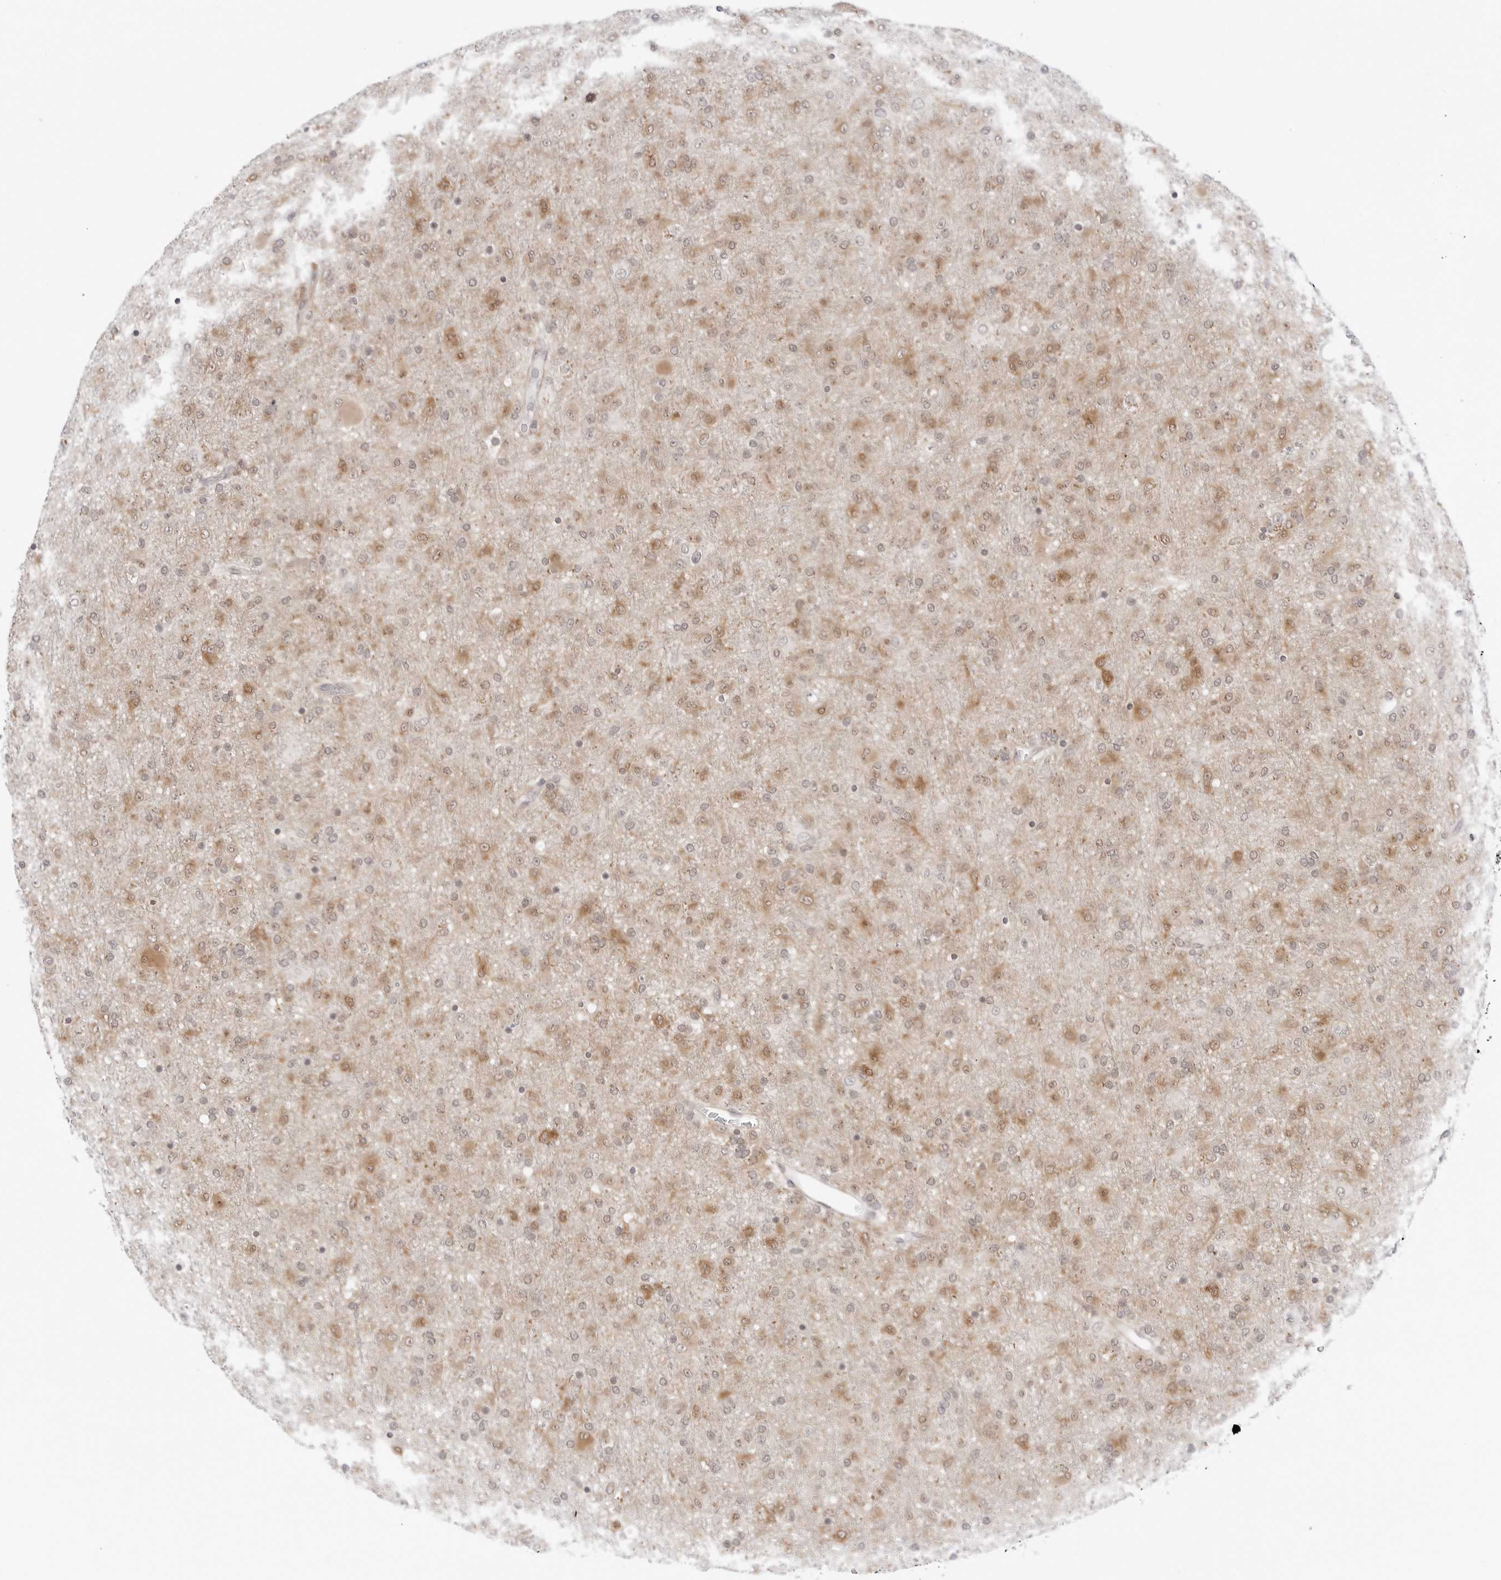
{"staining": {"intensity": "moderate", "quantity": "25%-75%", "location": "cytoplasmic/membranous"}, "tissue": "glioma", "cell_type": "Tumor cells", "image_type": "cancer", "snomed": [{"axis": "morphology", "description": "Glioma, malignant, Low grade"}, {"axis": "topography", "description": "Brain"}], "caption": "Immunohistochemical staining of glioma demonstrates moderate cytoplasmic/membranous protein expression in approximately 25%-75% of tumor cells. (DAB IHC with brightfield microscopy, high magnification).", "gene": "NUDC", "patient": {"sex": "male", "age": 65}}